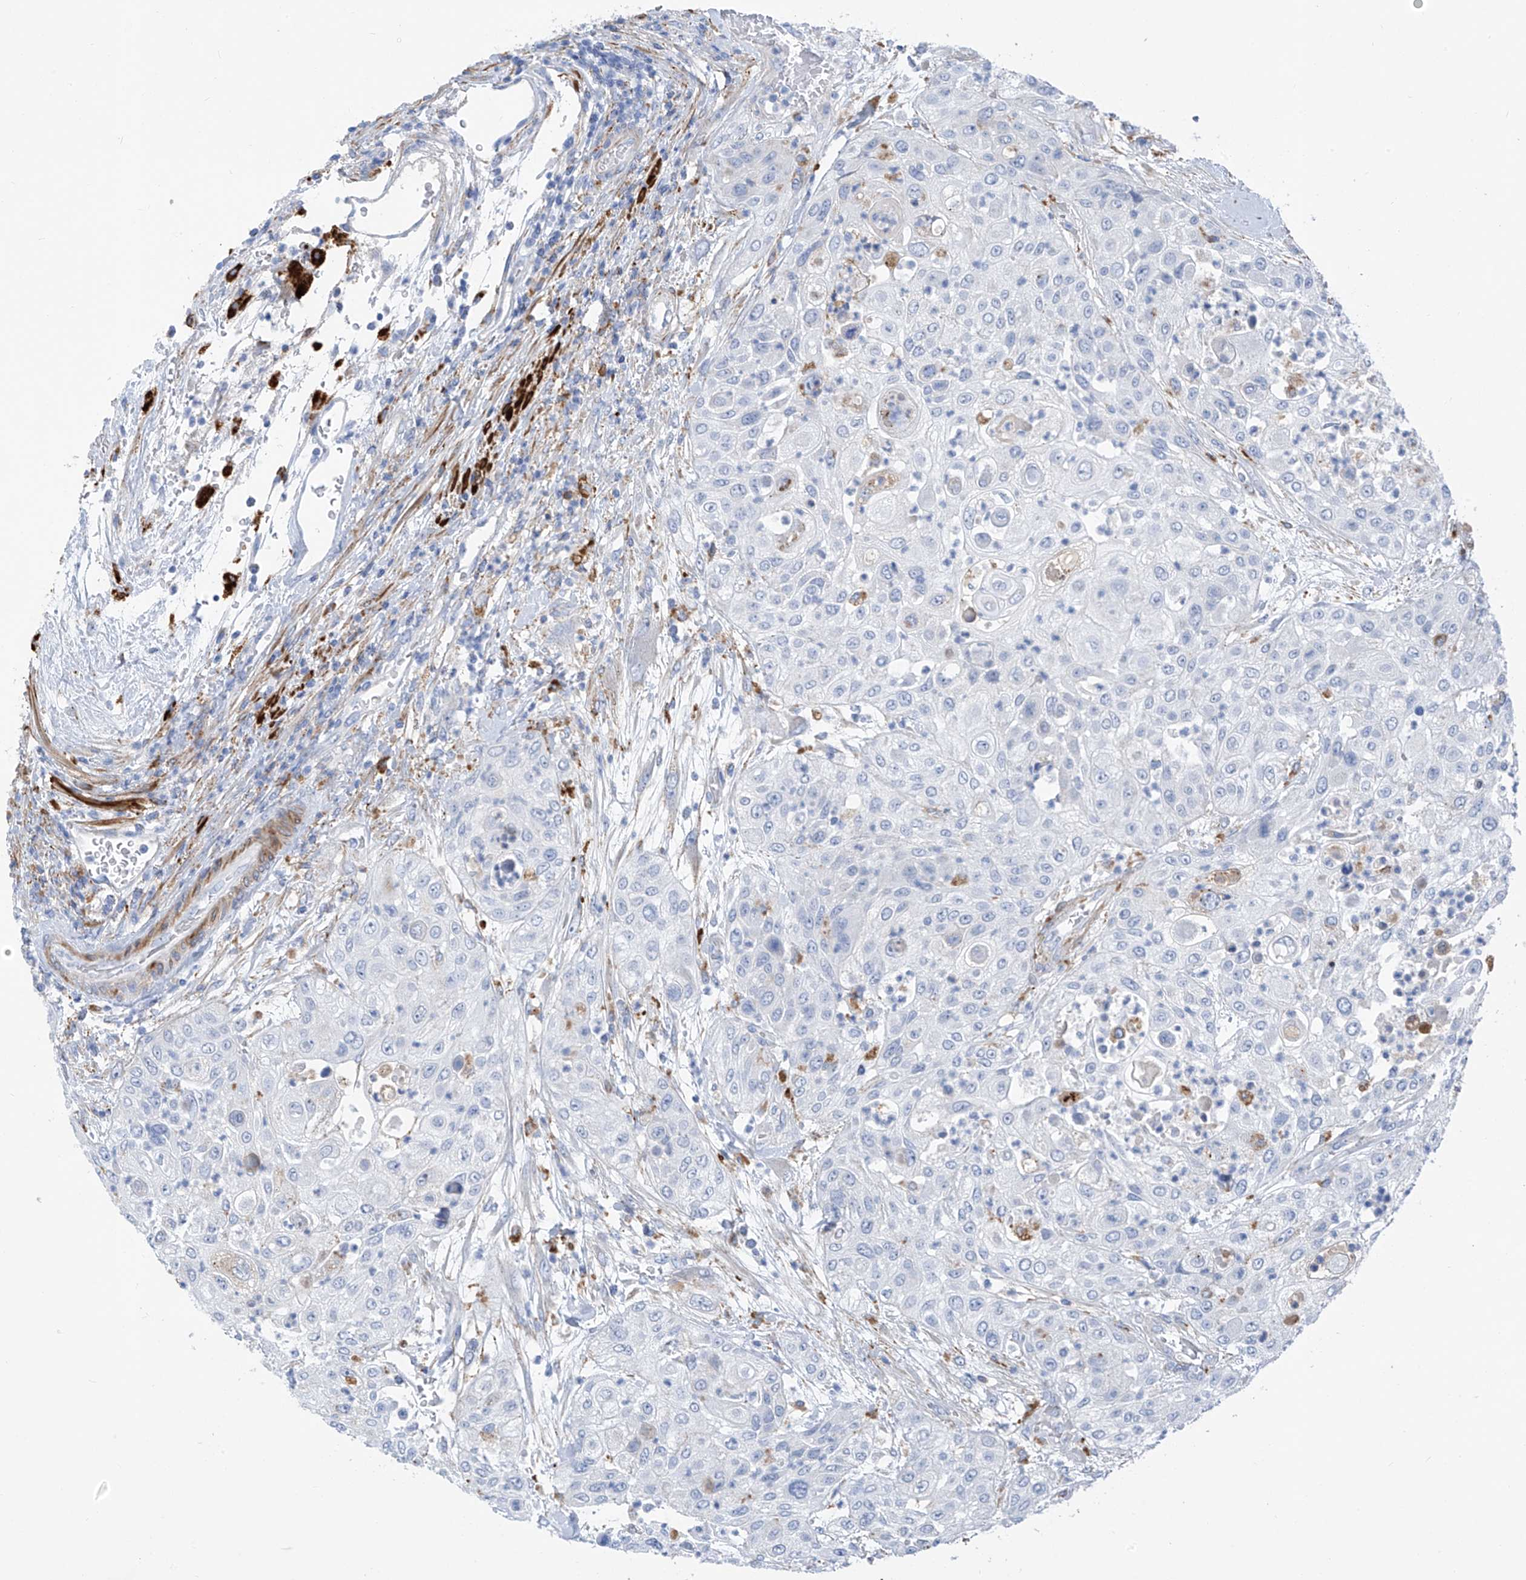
{"staining": {"intensity": "negative", "quantity": "none", "location": "none"}, "tissue": "urothelial cancer", "cell_type": "Tumor cells", "image_type": "cancer", "snomed": [{"axis": "morphology", "description": "Urothelial carcinoma, High grade"}, {"axis": "topography", "description": "Urinary bladder"}], "caption": "Immunohistochemistry of human urothelial cancer exhibits no positivity in tumor cells. The staining is performed using DAB brown chromogen with nuclei counter-stained in using hematoxylin.", "gene": "GLMP", "patient": {"sex": "female", "age": 79}}